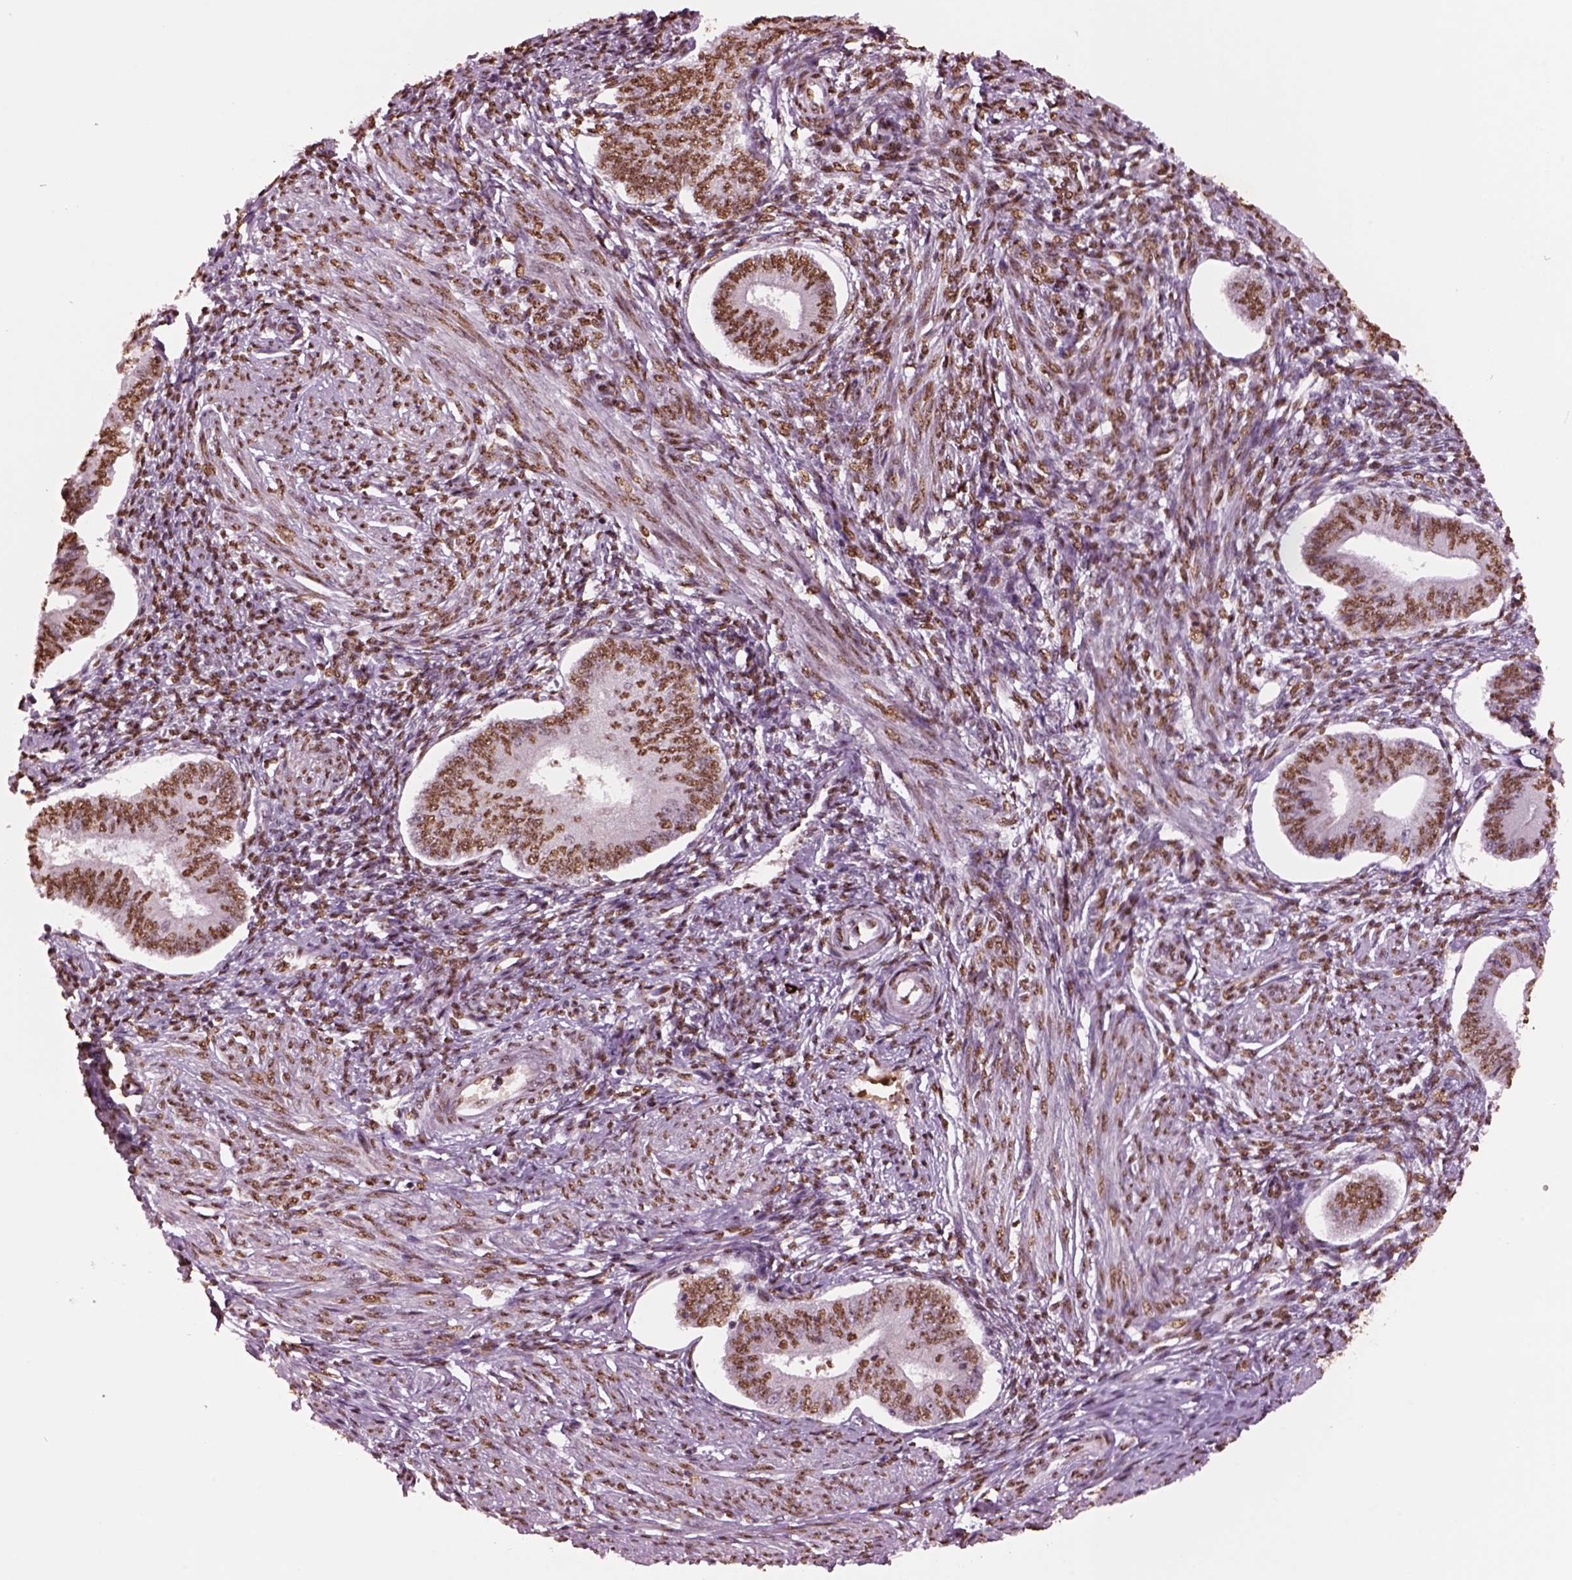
{"staining": {"intensity": "strong", "quantity": ">75%", "location": "nuclear"}, "tissue": "endometrium", "cell_type": "Cells in endometrial stroma", "image_type": "normal", "snomed": [{"axis": "morphology", "description": "Normal tissue, NOS"}, {"axis": "topography", "description": "Endometrium"}], "caption": "Brown immunohistochemical staining in benign endometrium demonstrates strong nuclear positivity in approximately >75% of cells in endometrial stroma. Nuclei are stained in blue.", "gene": "DDX3X", "patient": {"sex": "female", "age": 42}}